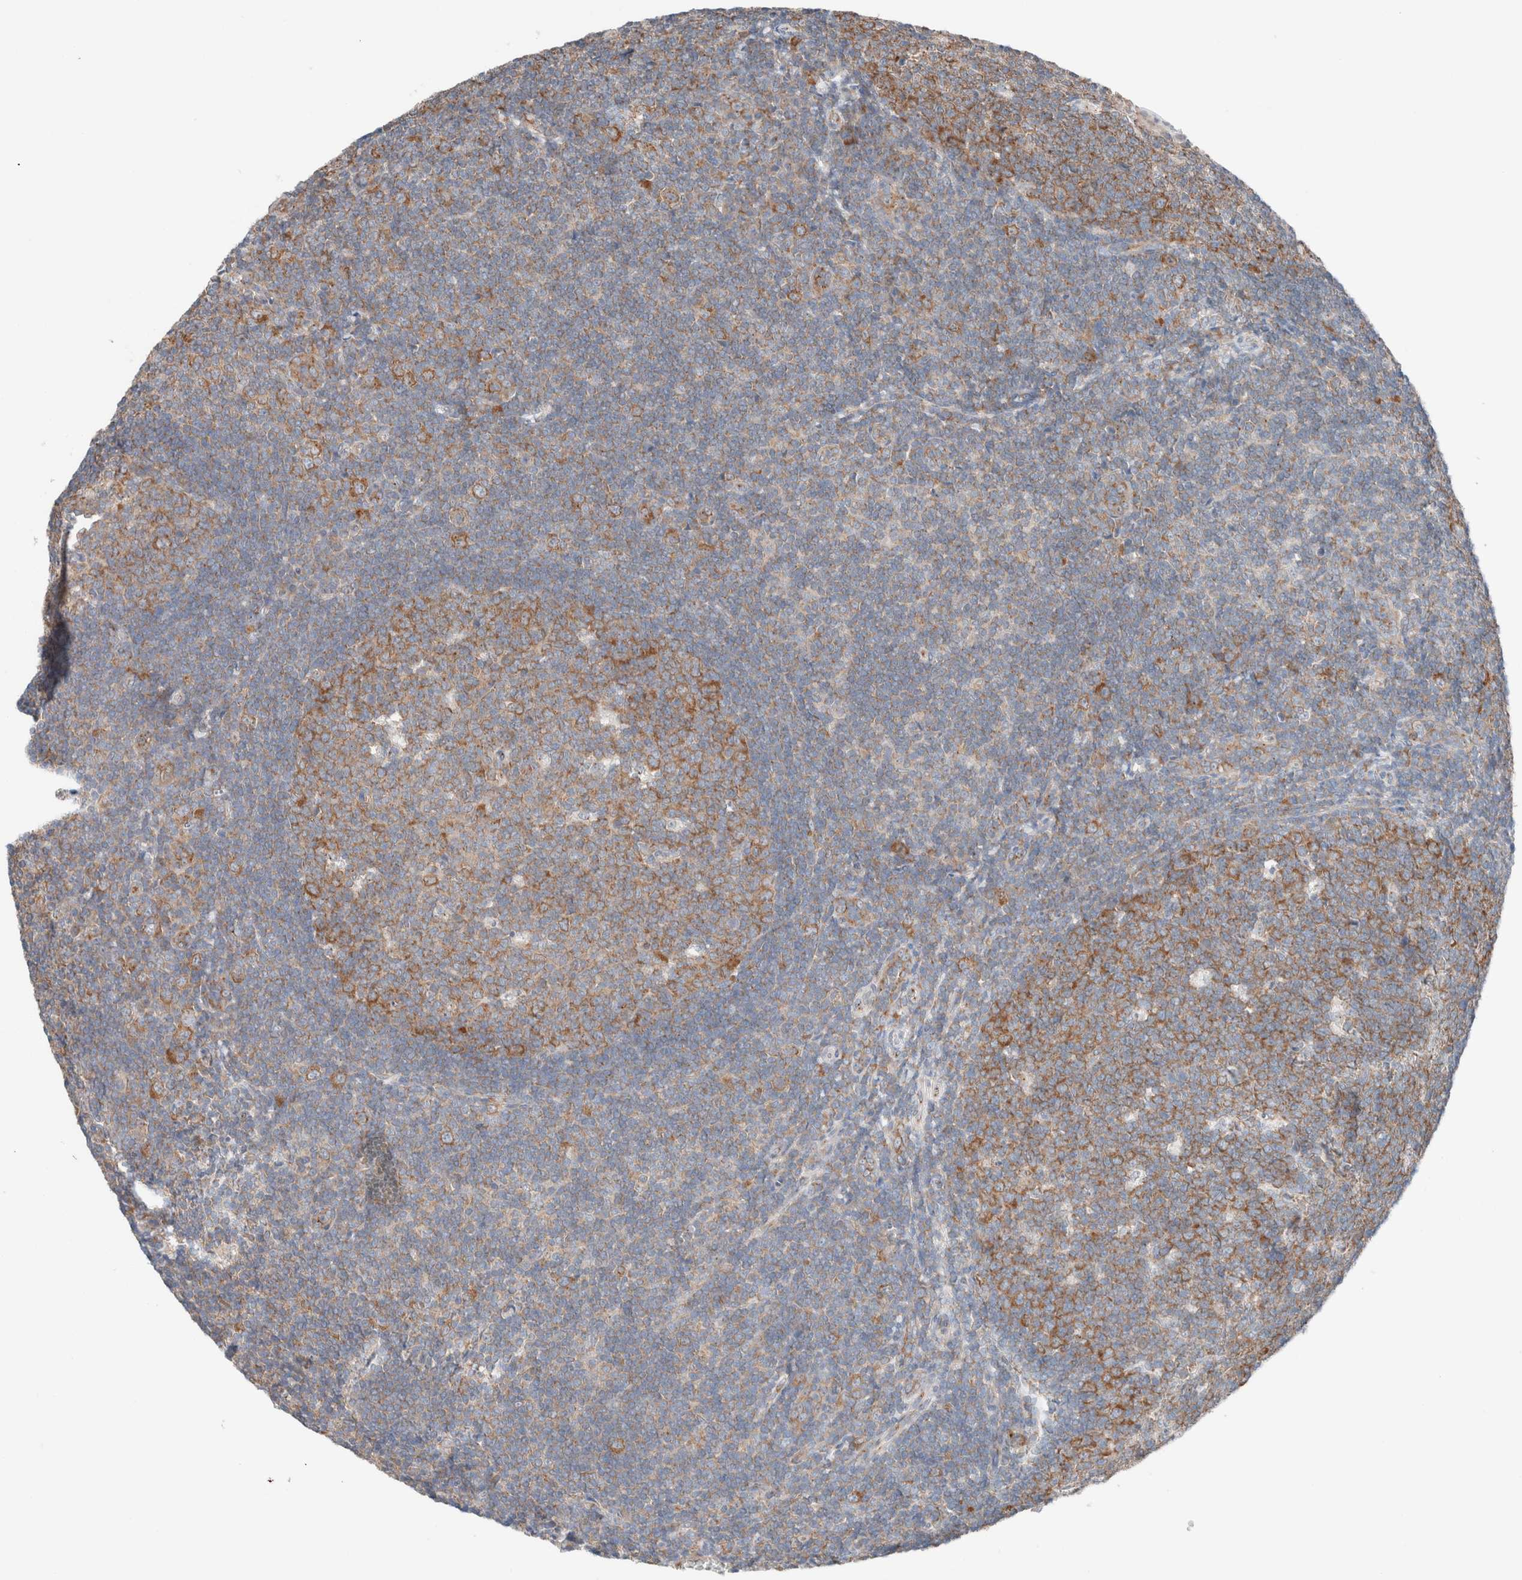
{"staining": {"intensity": "strong", "quantity": "25%-75%", "location": "cytoplasmic/membranous"}, "tissue": "tonsil", "cell_type": "Germinal center cells", "image_type": "normal", "snomed": [{"axis": "morphology", "description": "Normal tissue, NOS"}, {"axis": "topography", "description": "Tonsil"}], "caption": "This histopathology image exhibits immunohistochemistry staining of normal human tonsil, with high strong cytoplasmic/membranous expression in about 25%-75% of germinal center cells.", "gene": "CASC3", "patient": {"sex": "male", "age": 37}}